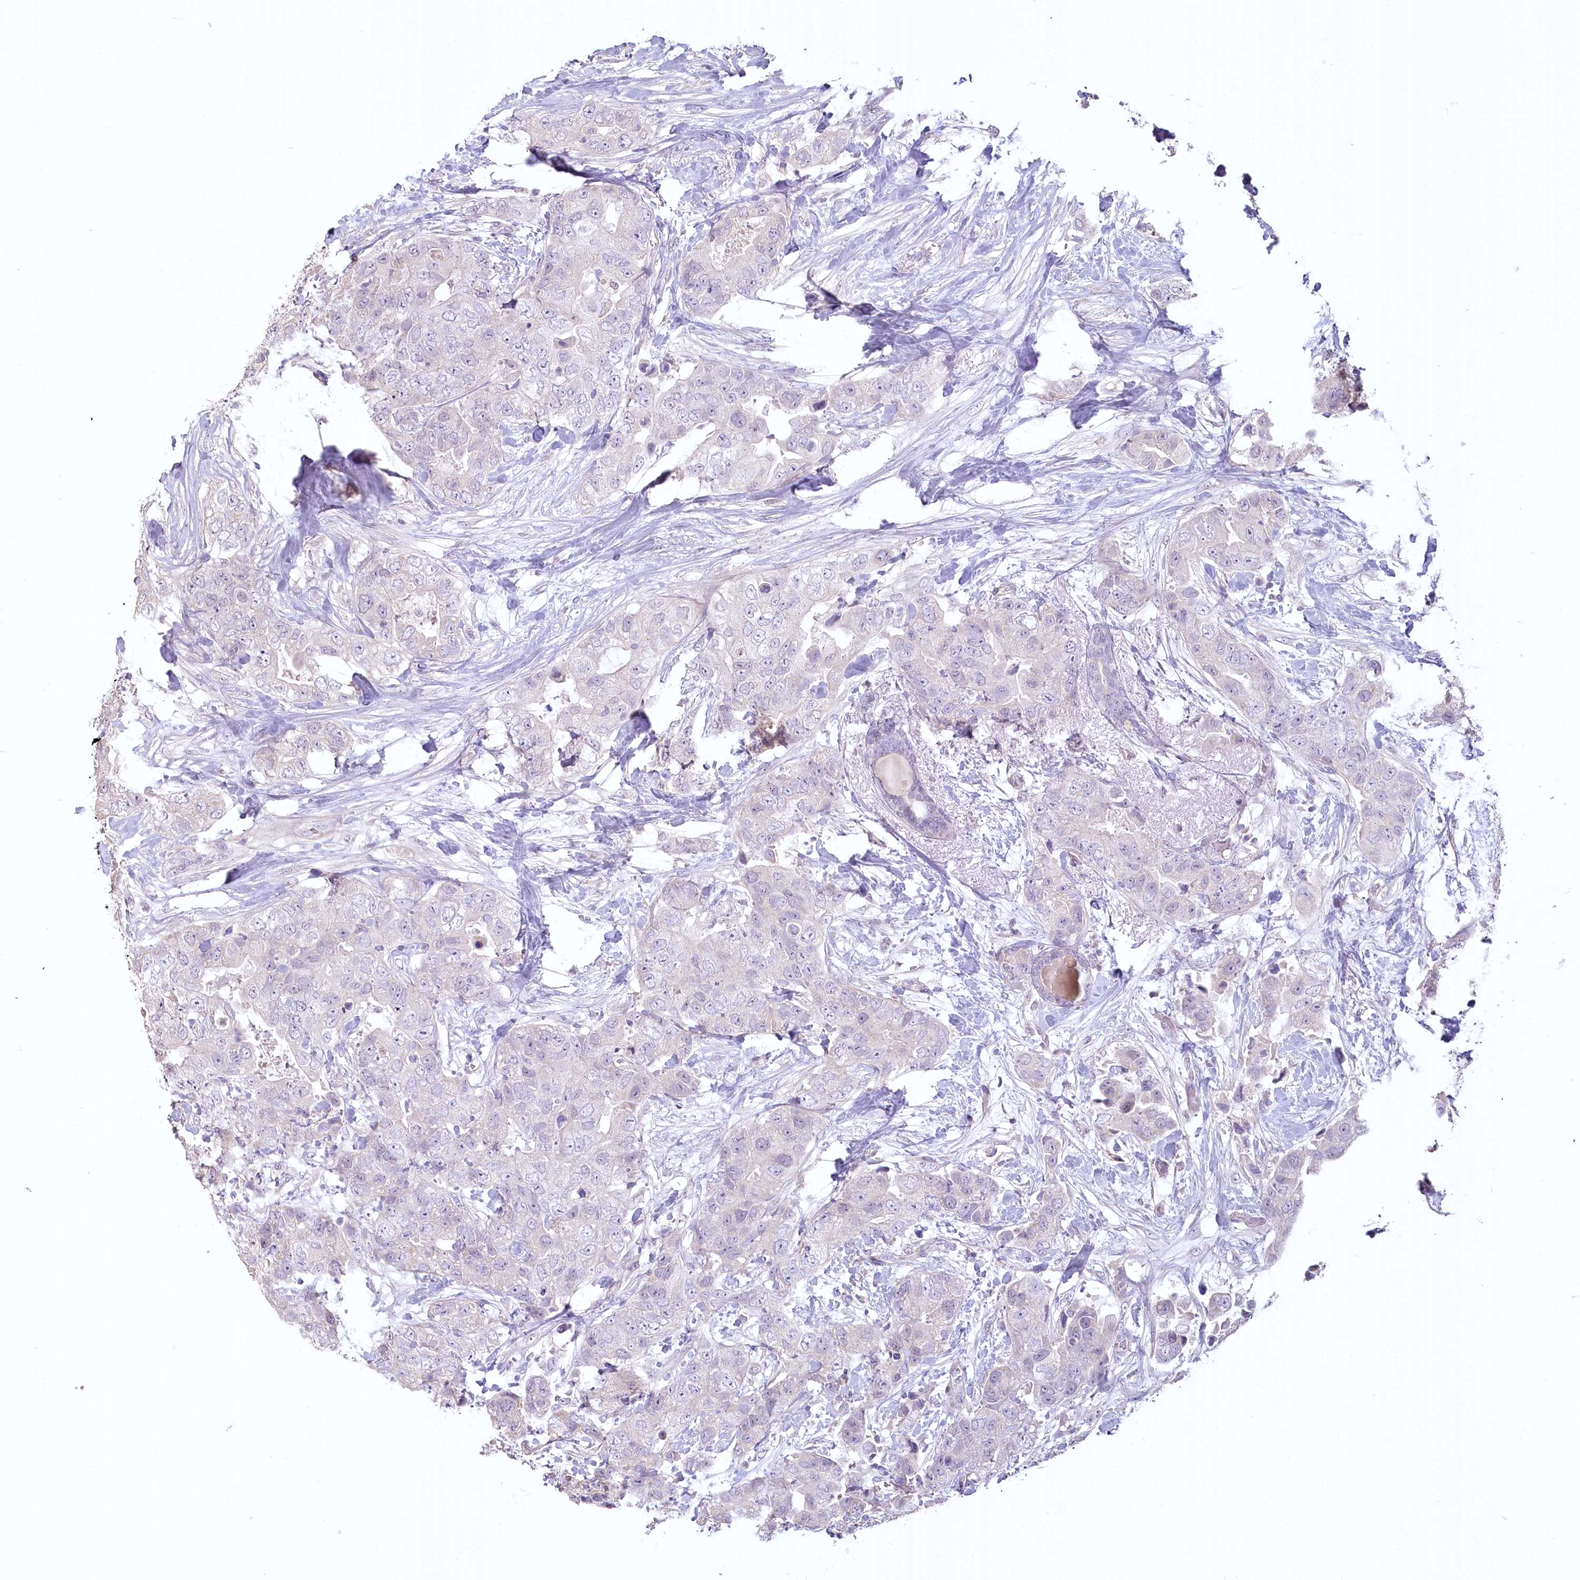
{"staining": {"intensity": "negative", "quantity": "none", "location": "none"}, "tissue": "breast cancer", "cell_type": "Tumor cells", "image_type": "cancer", "snomed": [{"axis": "morphology", "description": "Duct carcinoma"}, {"axis": "topography", "description": "Breast"}], "caption": "Tumor cells are negative for protein expression in human breast cancer.", "gene": "USP11", "patient": {"sex": "female", "age": 62}}